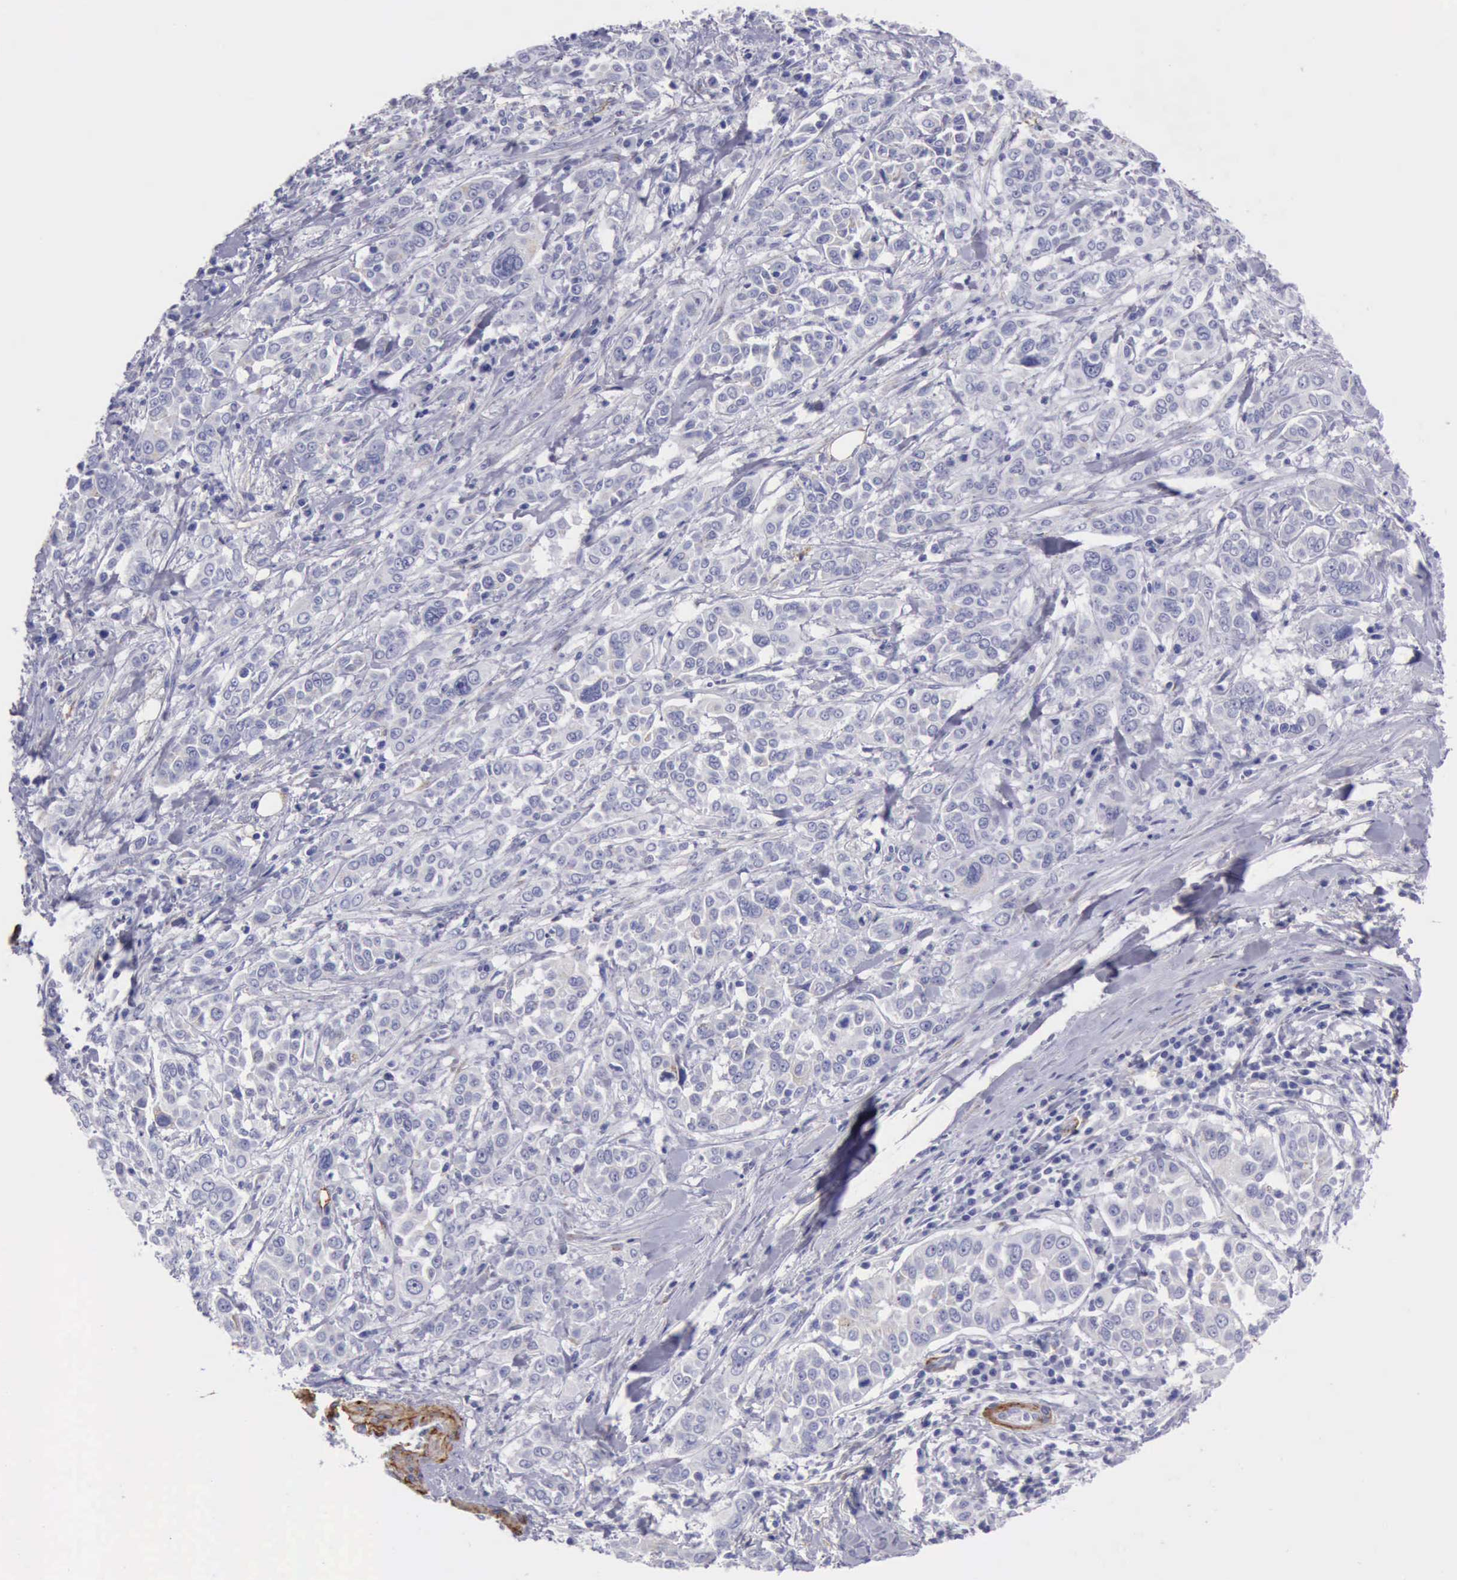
{"staining": {"intensity": "negative", "quantity": "none", "location": "none"}, "tissue": "pancreatic cancer", "cell_type": "Tumor cells", "image_type": "cancer", "snomed": [{"axis": "morphology", "description": "Adenocarcinoma, NOS"}, {"axis": "topography", "description": "Pancreas"}], "caption": "A photomicrograph of human pancreatic adenocarcinoma is negative for staining in tumor cells. The staining is performed using DAB brown chromogen with nuclei counter-stained in using hematoxylin.", "gene": "AOC3", "patient": {"sex": "female", "age": 52}}